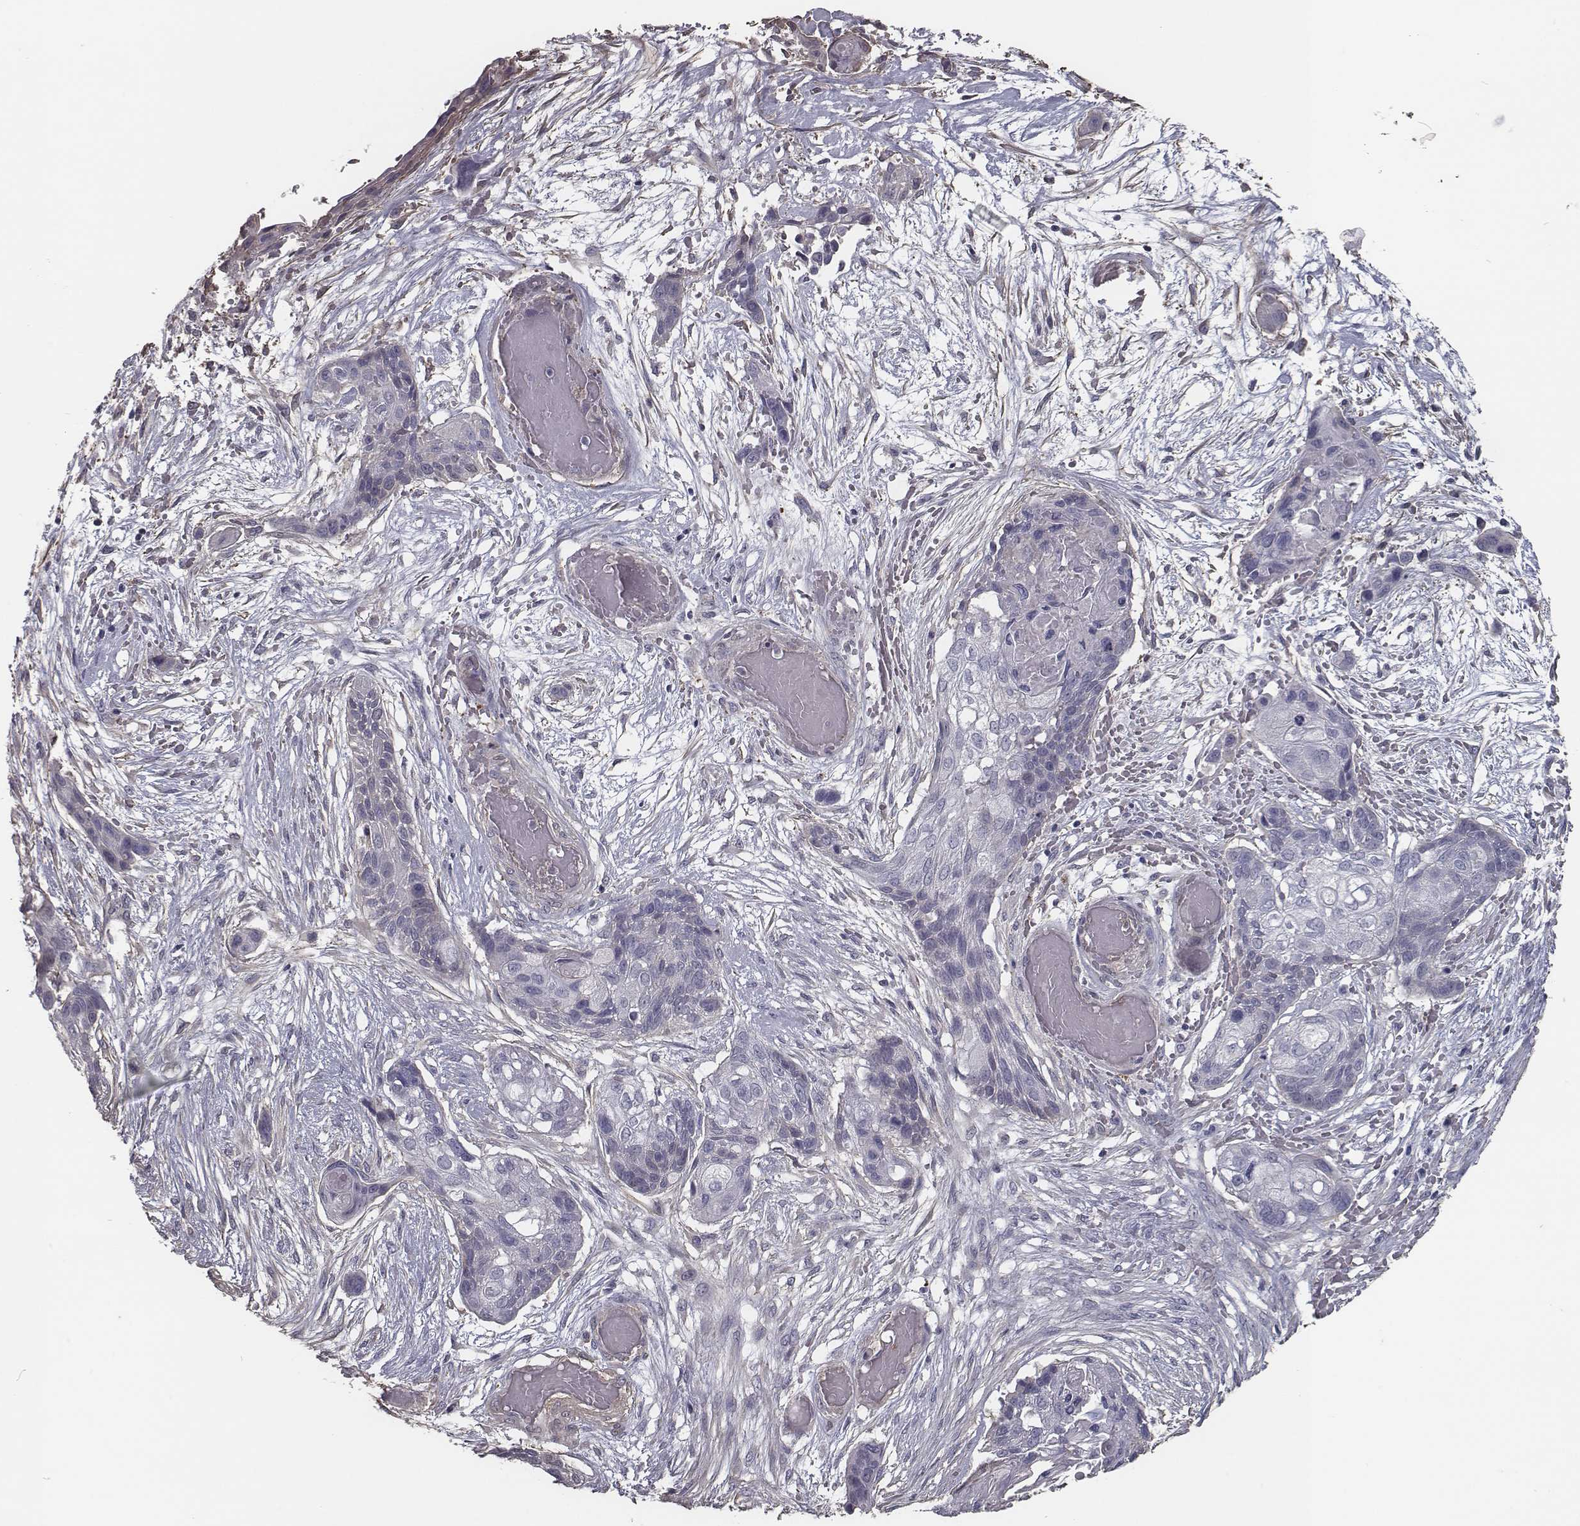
{"staining": {"intensity": "negative", "quantity": "none", "location": "none"}, "tissue": "lung cancer", "cell_type": "Tumor cells", "image_type": "cancer", "snomed": [{"axis": "morphology", "description": "Squamous cell carcinoma, NOS"}, {"axis": "topography", "description": "Lung"}], "caption": "DAB (3,3'-diaminobenzidine) immunohistochemical staining of human lung cancer exhibits no significant staining in tumor cells. Brightfield microscopy of immunohistochemistry (IHC) stained with DAB (brown) and hematoxylin (blue), captured at high magnification.", "gene": "ISYNA1", "patient": {"sex": "male", "age": 69}}